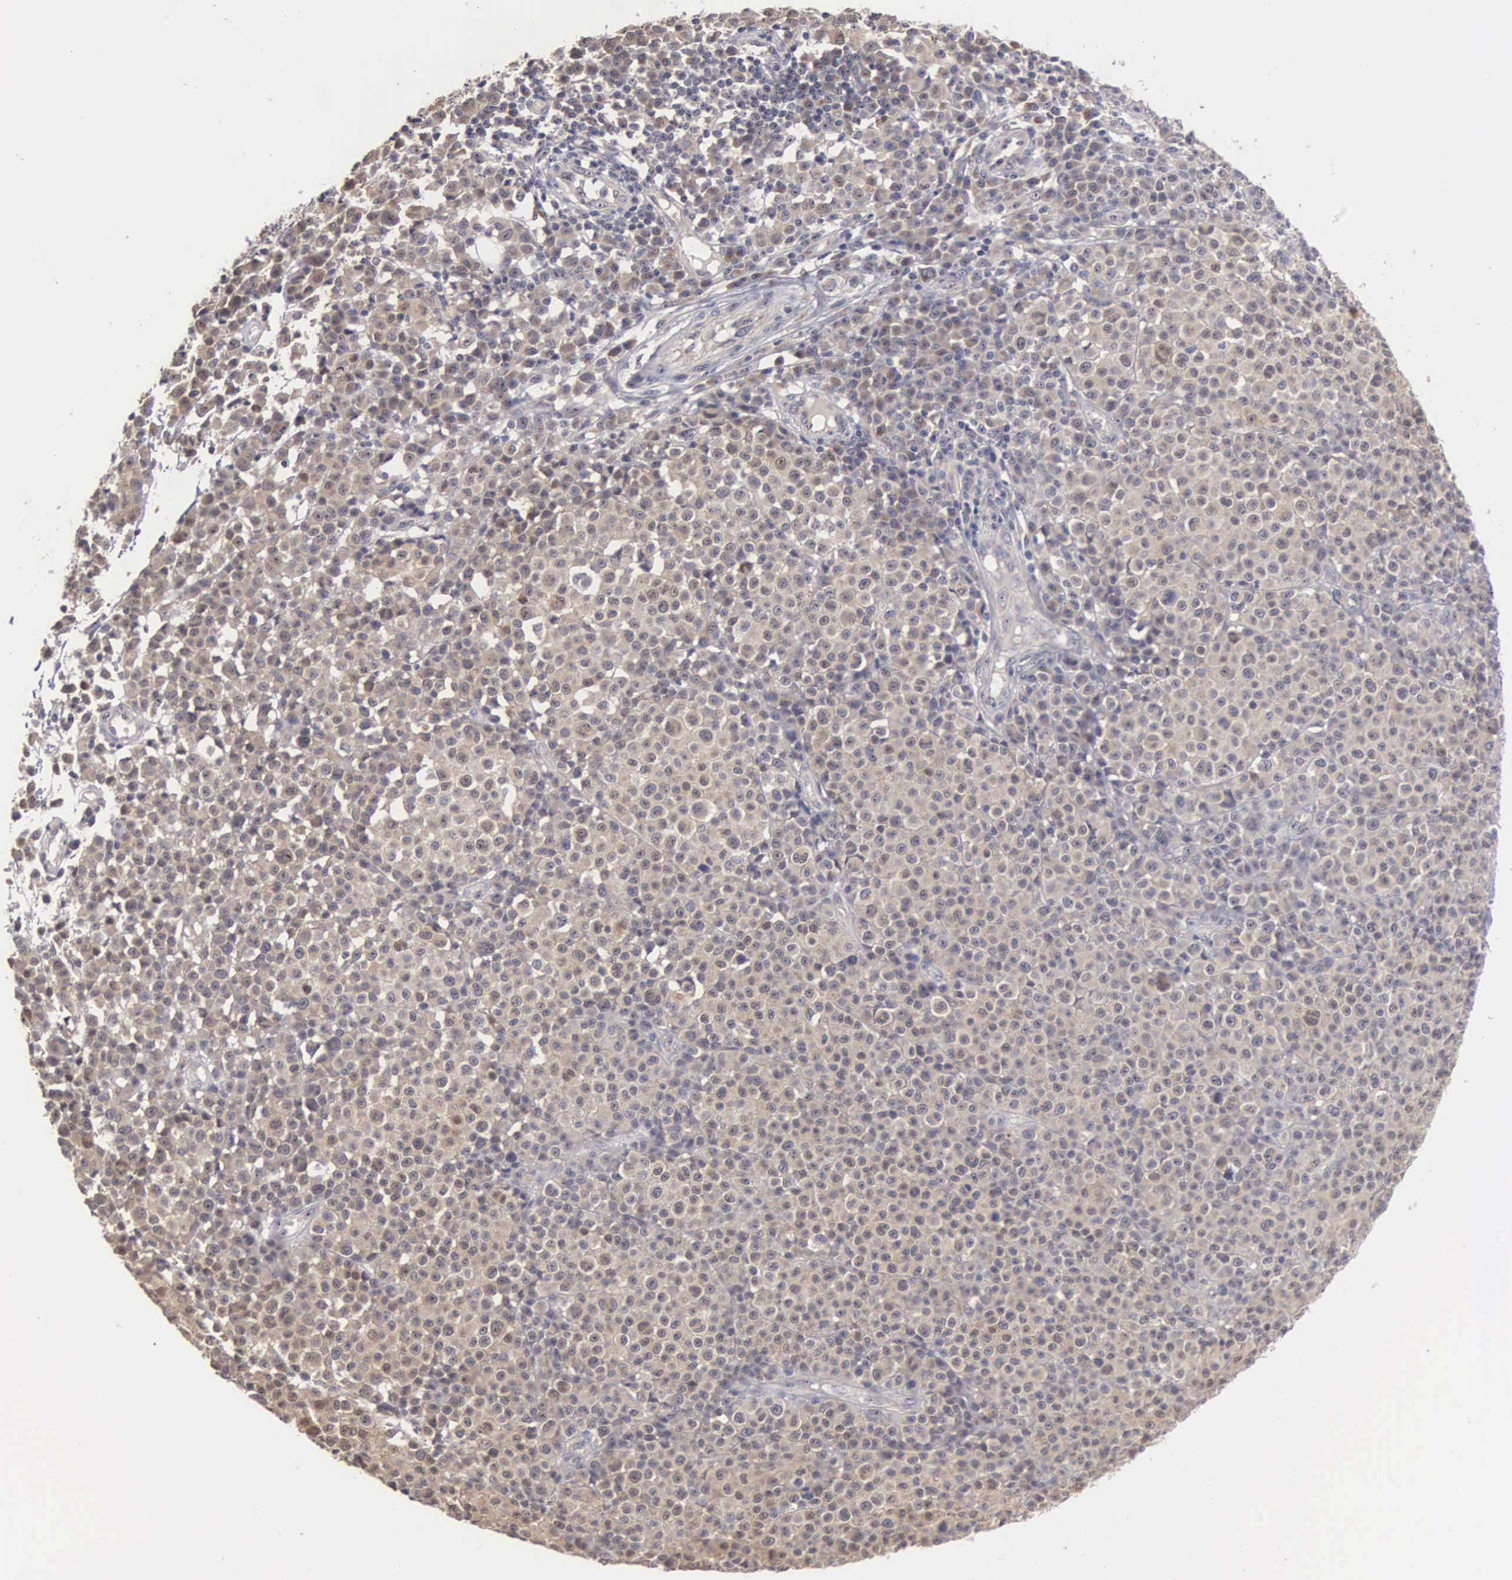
{"staining": {"intensity": "weak", "quantity": ">75%", "location": "cytoplasmic/membranous"}, "tissue": "melanoma", "cell_type": "Tumor cells", "image_type": "cancer", "snomed": [{"axis": "morphology", "description": "Malignant melanoma, Metastatic site"}, {"axis": "topography", "description": "Skin"}], "caption": "Weak cytoplasmic/membranous protein staining is identified in about >75% of tumor cells in malignant melanoma (metastatic site). Using DAB (3,3'-diaminobenzidine) (brown) and hematoxylin (blue) stains, captured at high magnification using brightfield microscopy.", "gene": "AMN", "patient": {"sex": "male", "age": 32}}